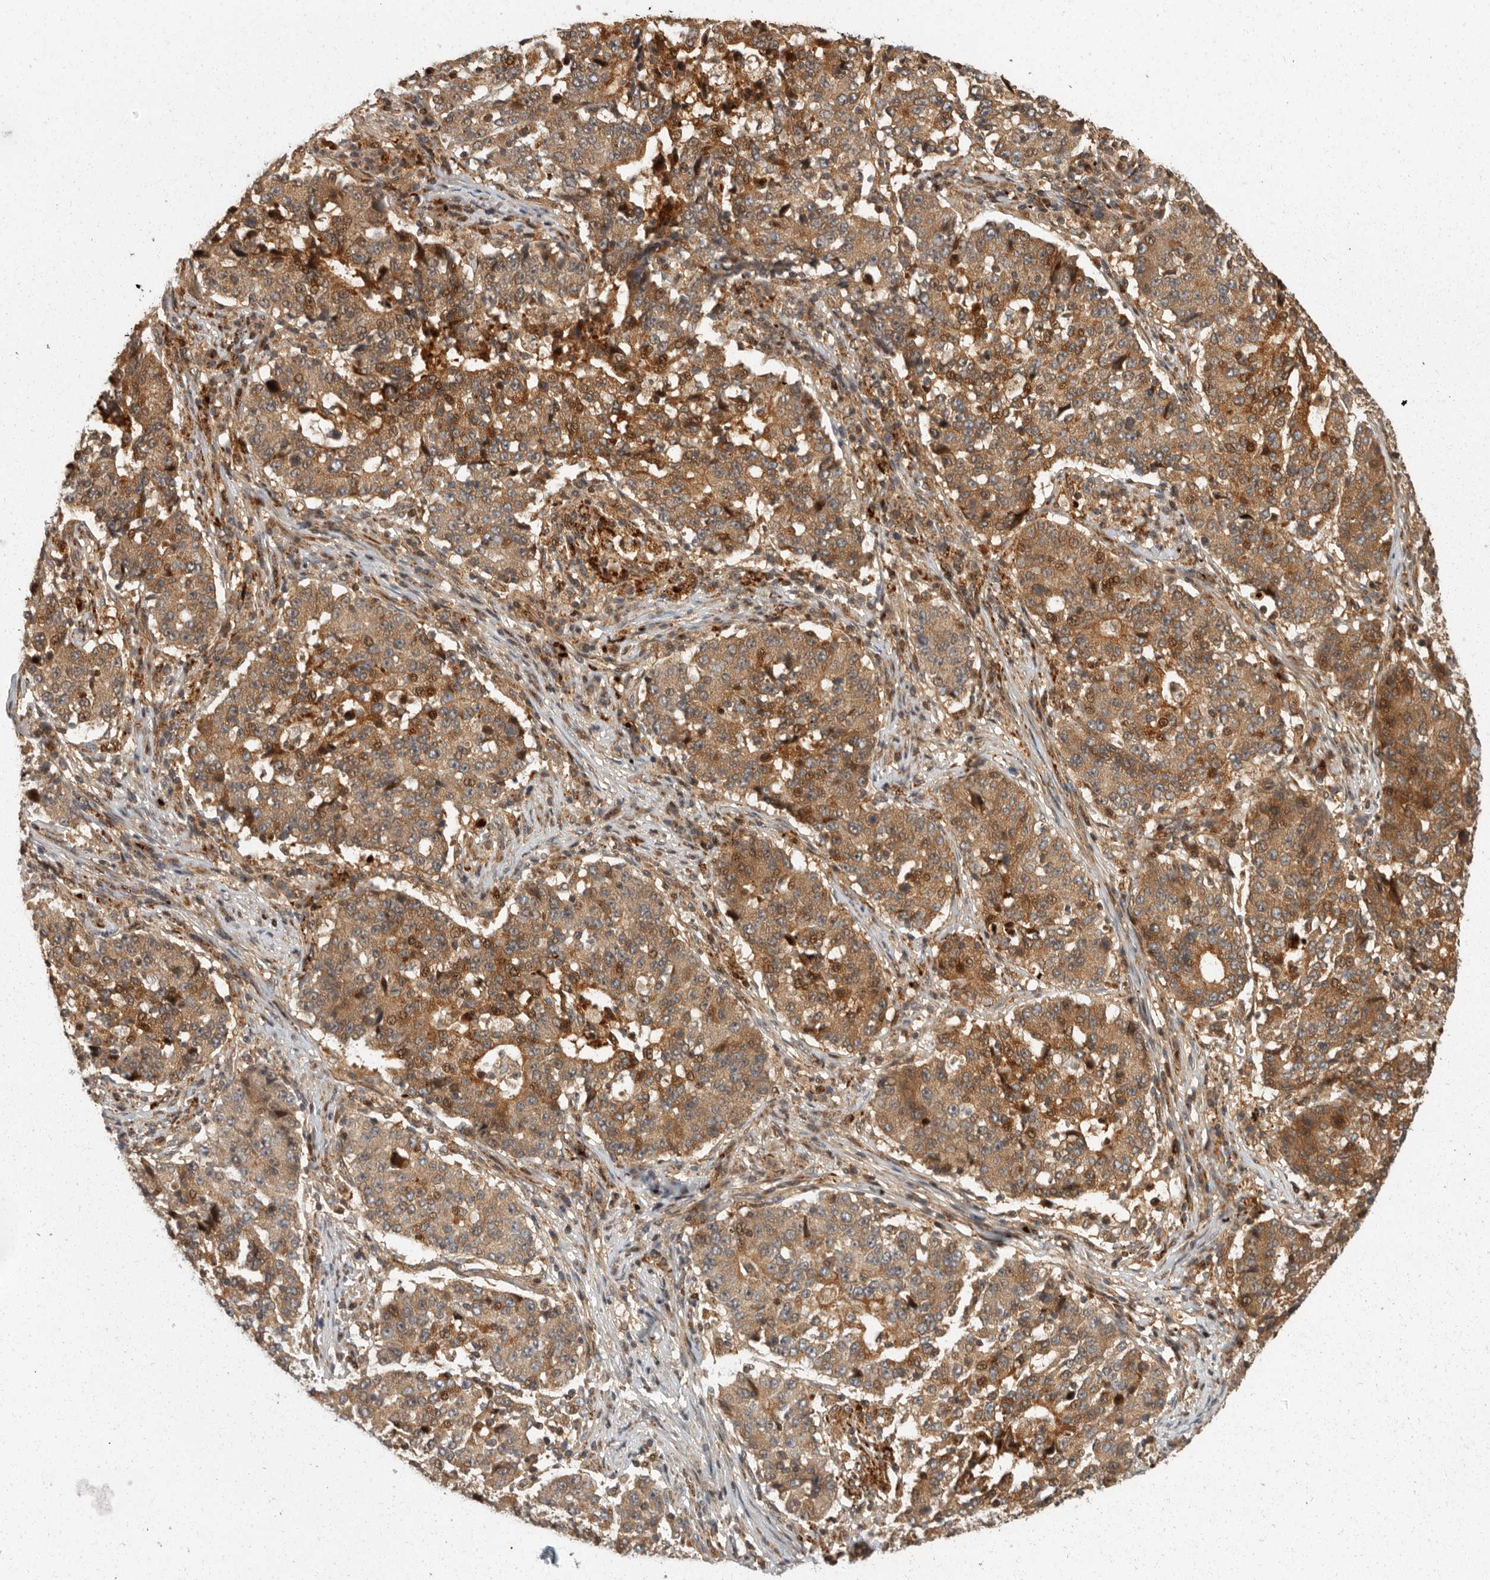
{"staining": {"intensity": "moderate", "quantity": ">75%", "location": "cytoplasmic/membranous,nuclear"}, "tissue": "stomach cancer", "cell_type": "Tumor cells", "image_type": "cancer", "snomed": [{"axis": "morphology", "description": "Adenocarcinoma, NOS"}, {"axis": "topography", "description": "Stomach"}], "caption": "Immunohistochemistry (IHC) photomicrograph of human adenocarcinoma (stomach) stained for a protein (brown), which demonstrates medium levels of moderate cytoplasmic/membranous and nuclear positivity in approximately >75% of tumor cells.", "gene": "SWT1", "patient": {"sex": "male", "age": 59}}